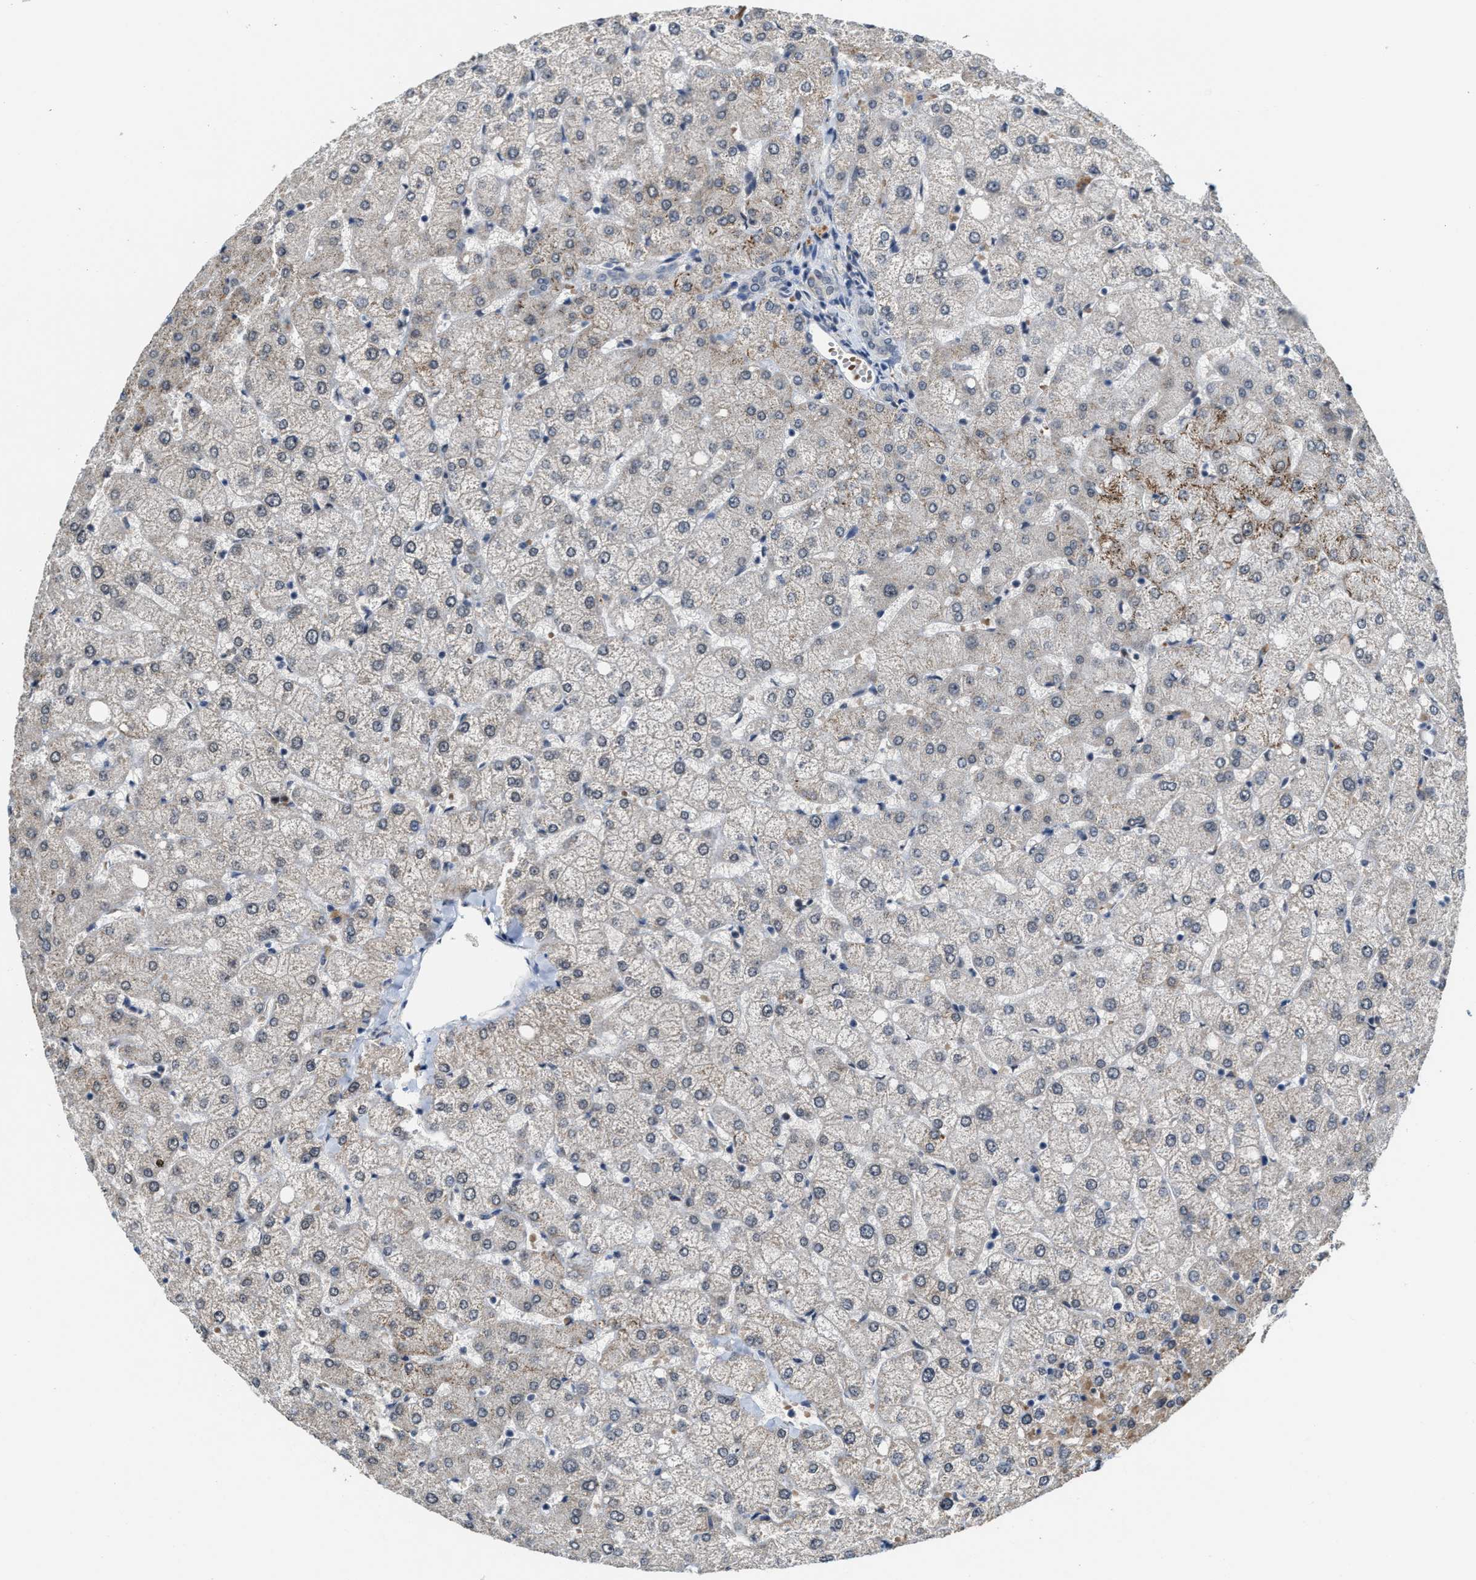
{"staining": {"intensity": "negative", "quantity": "none", "location": "none"}, "tissue": "liver", "cell_type": "Cholangiocytes", "image_type": "normal", "snomed": [{"axis": "morphology", "description": "Normal tissue, NOS"}, {"axis": "topography", "description": "Liver"}], "caption": "The histopathology image reveals no staining of cholangiocytes in benign liver. (DAB (3,3'-diaminobenzidine) IHC visualized using brightfield microscopy, high magnification).", "gene": "KIF24", "patient": {"sex": "female", "age": 54}}